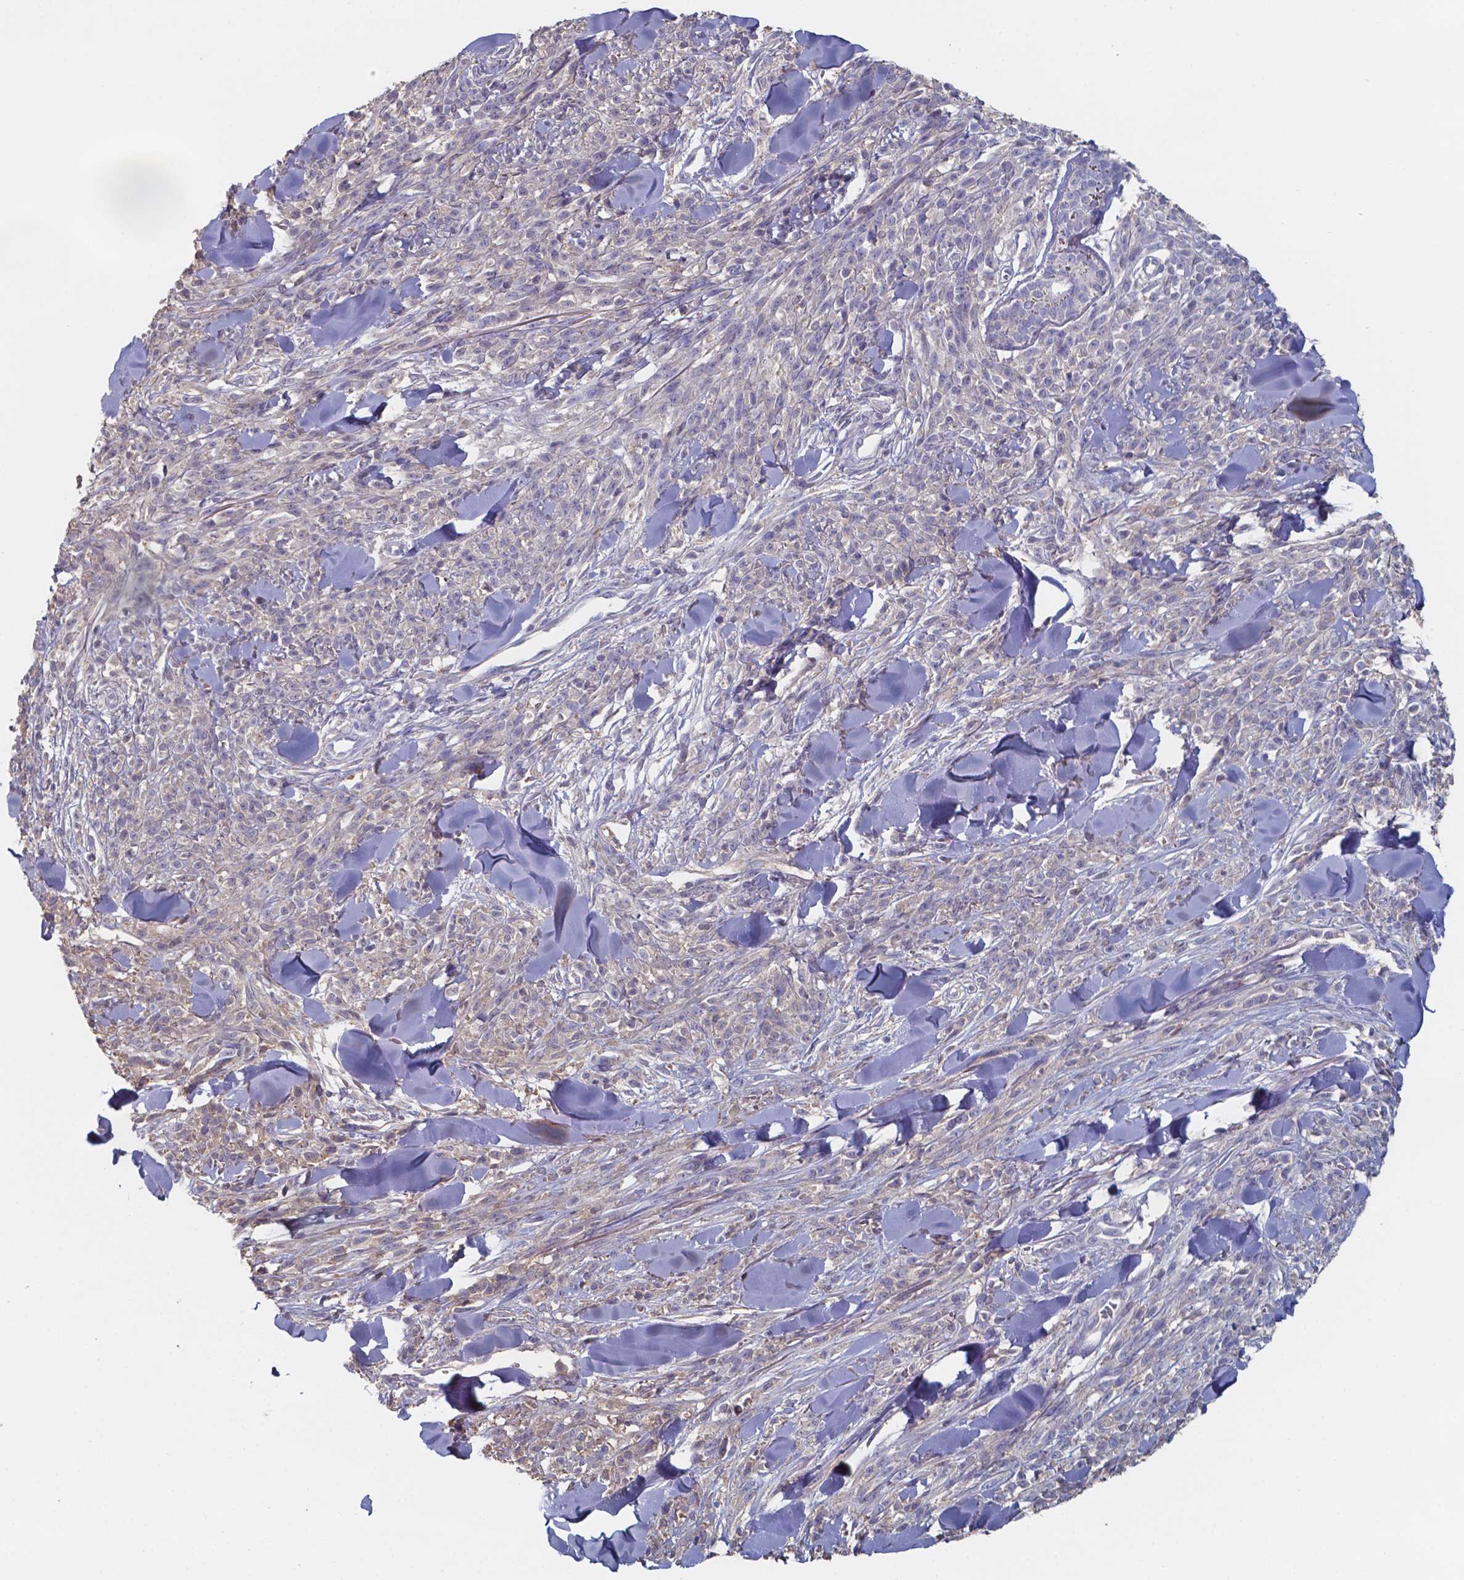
{"staining": {"intensity": "negative", "quantity": "none", "location": "none"}, "tissue": "melanoma", "cell_type": "Tumor cells", "image_type": "cancer", "snomed": [{"axis": "morphology", "description": "Malignant melanoma, NOS"}, {"axis": "topography", "description": "Skin"}, {"axis": "topography", "description": "Skin of trunk"}], "caption": "This is an immunohistochemistry (IHC) image of human melanoma. There is no expression in tumor cells.", "gene": "BTBD17", "patient": {"sex": "male", "age": 74}}